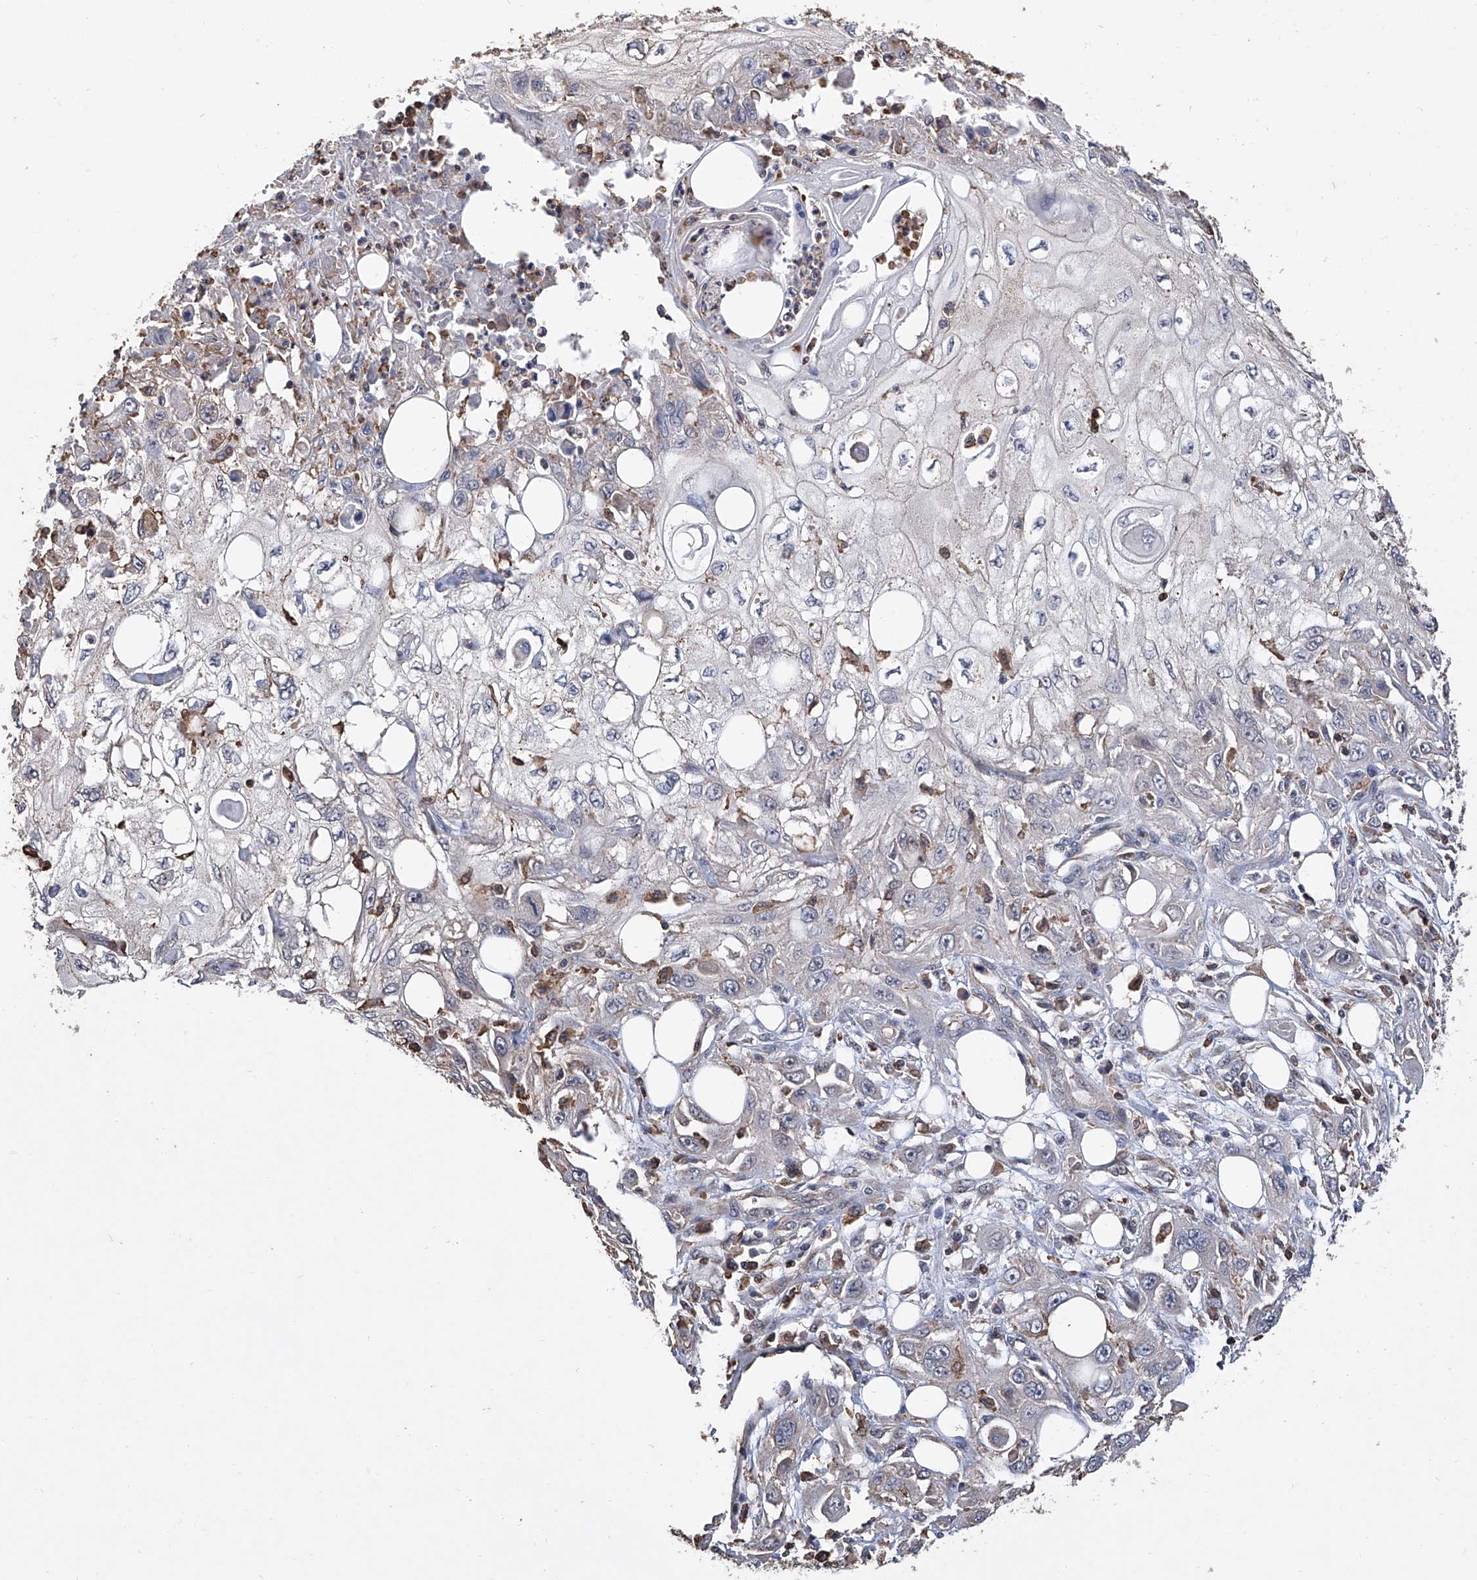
{"staining": {"intensity": "negative", "quantity": "none", "location": "none"}, "tissue": "skin cancer", "cell_type": "Tumor cells", "image_type": "cancer", "snomed": [{"axis": "morphology", "description": "Squamous cell carcinoma, NOS"}, {"axis": "topography", "description": "Skin"}], "caption": "The image shows no significant expression in tumor cells of skin squamous cell carcinoma. (DAB immunohistochemistry (IHC) visualized using brightfield microscopy, high magnification).", "gene": "GPT", "patient": {"sex": "male", "age": 75}}